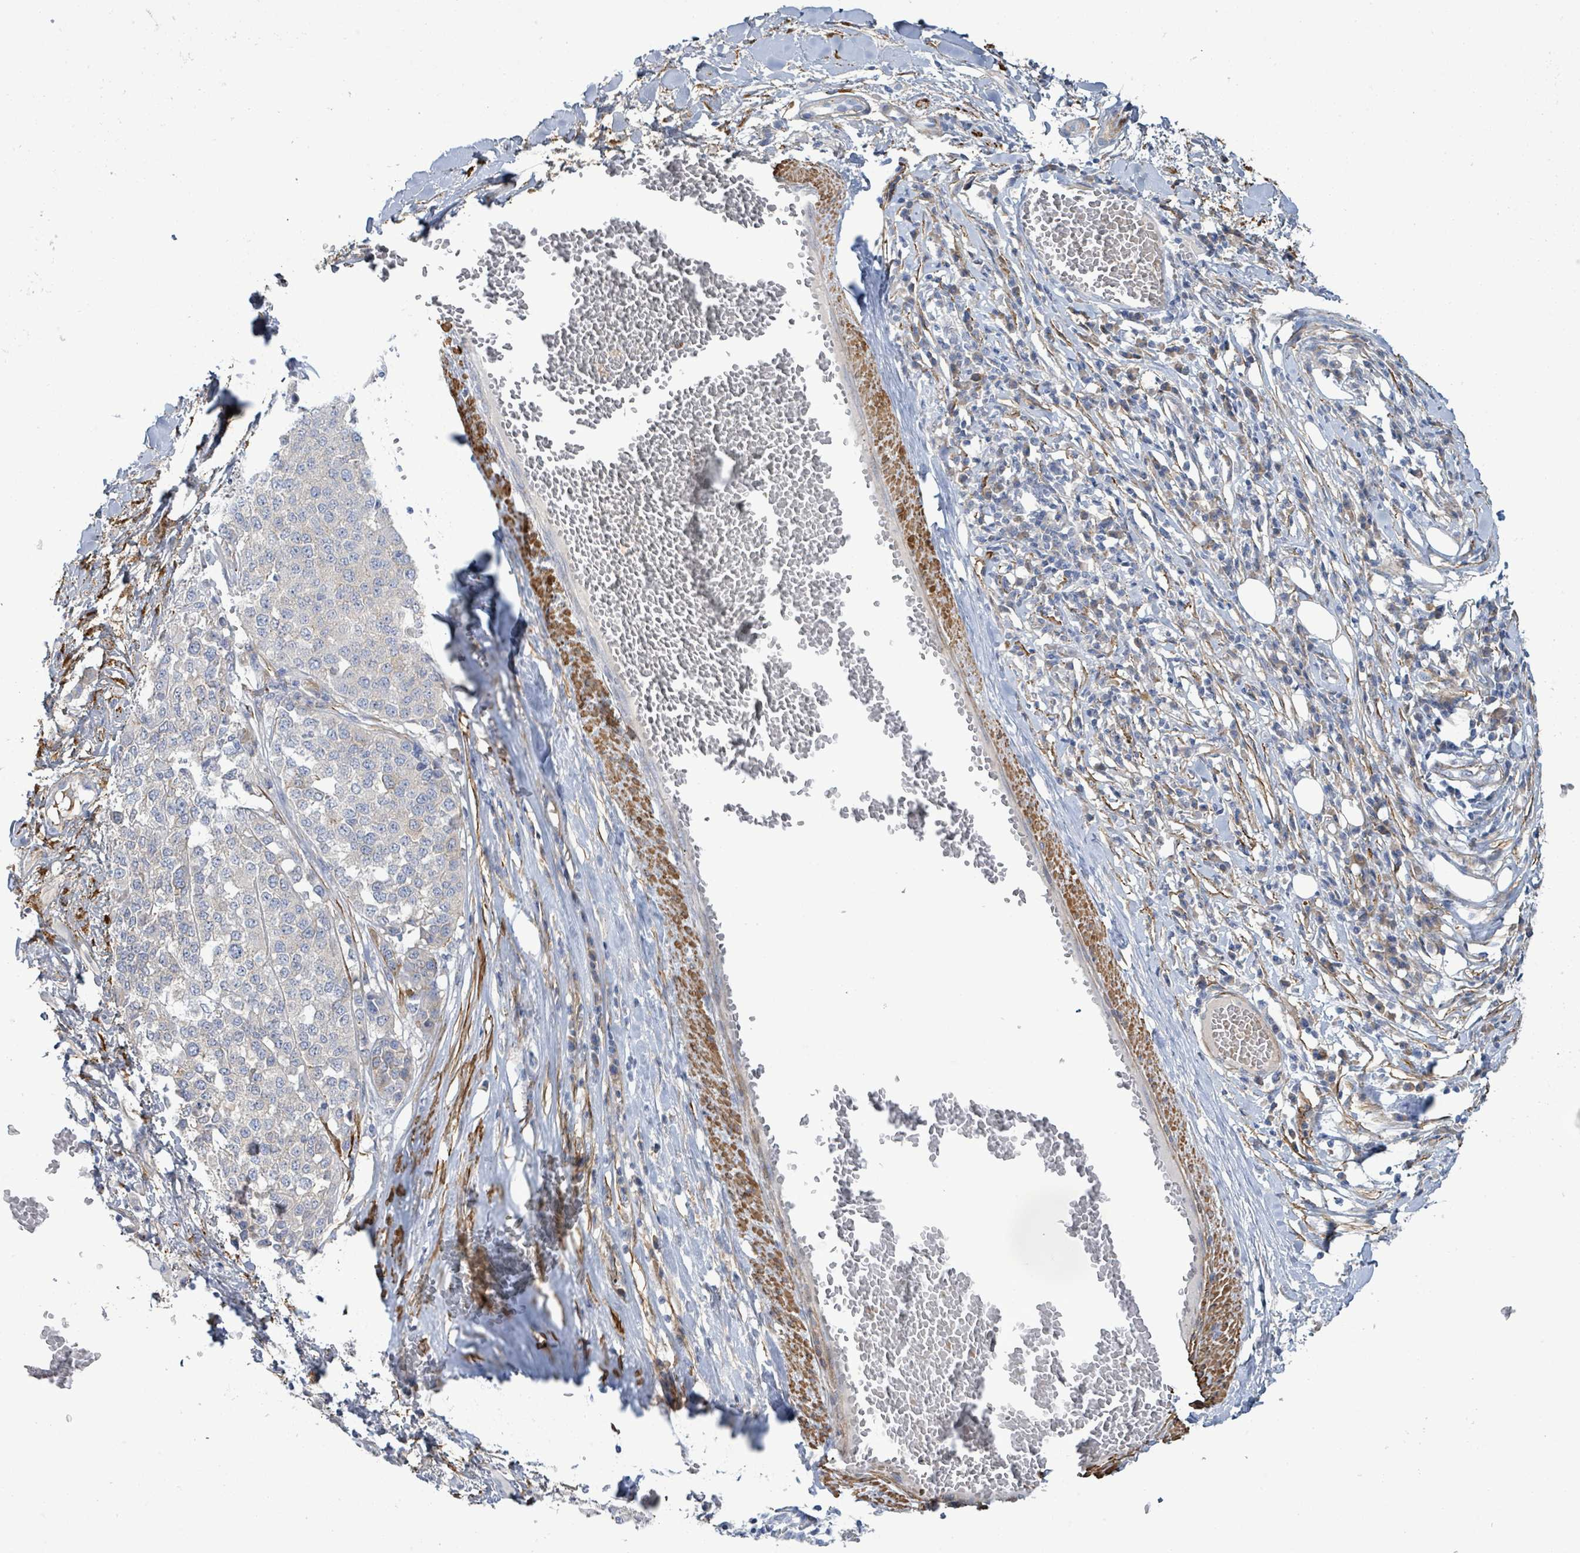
{"staining": {"intensity": "negative", "quantity": "none", "location": "none"}, "tissue": "melanoma", "cell_type": "Tumor cells", "image_type": "cancer", "snomed": [{"axis": "morphology", "description": "Malignant melanoma, Metastatic site"}, {"axis": "topography", "description": "Lymph node"}], "caption": "High magnification brightfield microscopy of melanoma stained with DAB (brown) and counterstained with hematoxylin (blue): tumor cells show no significant positivity.", "gene": "DMRTC1B", "patient": {"sex": "male", "age": 44}}